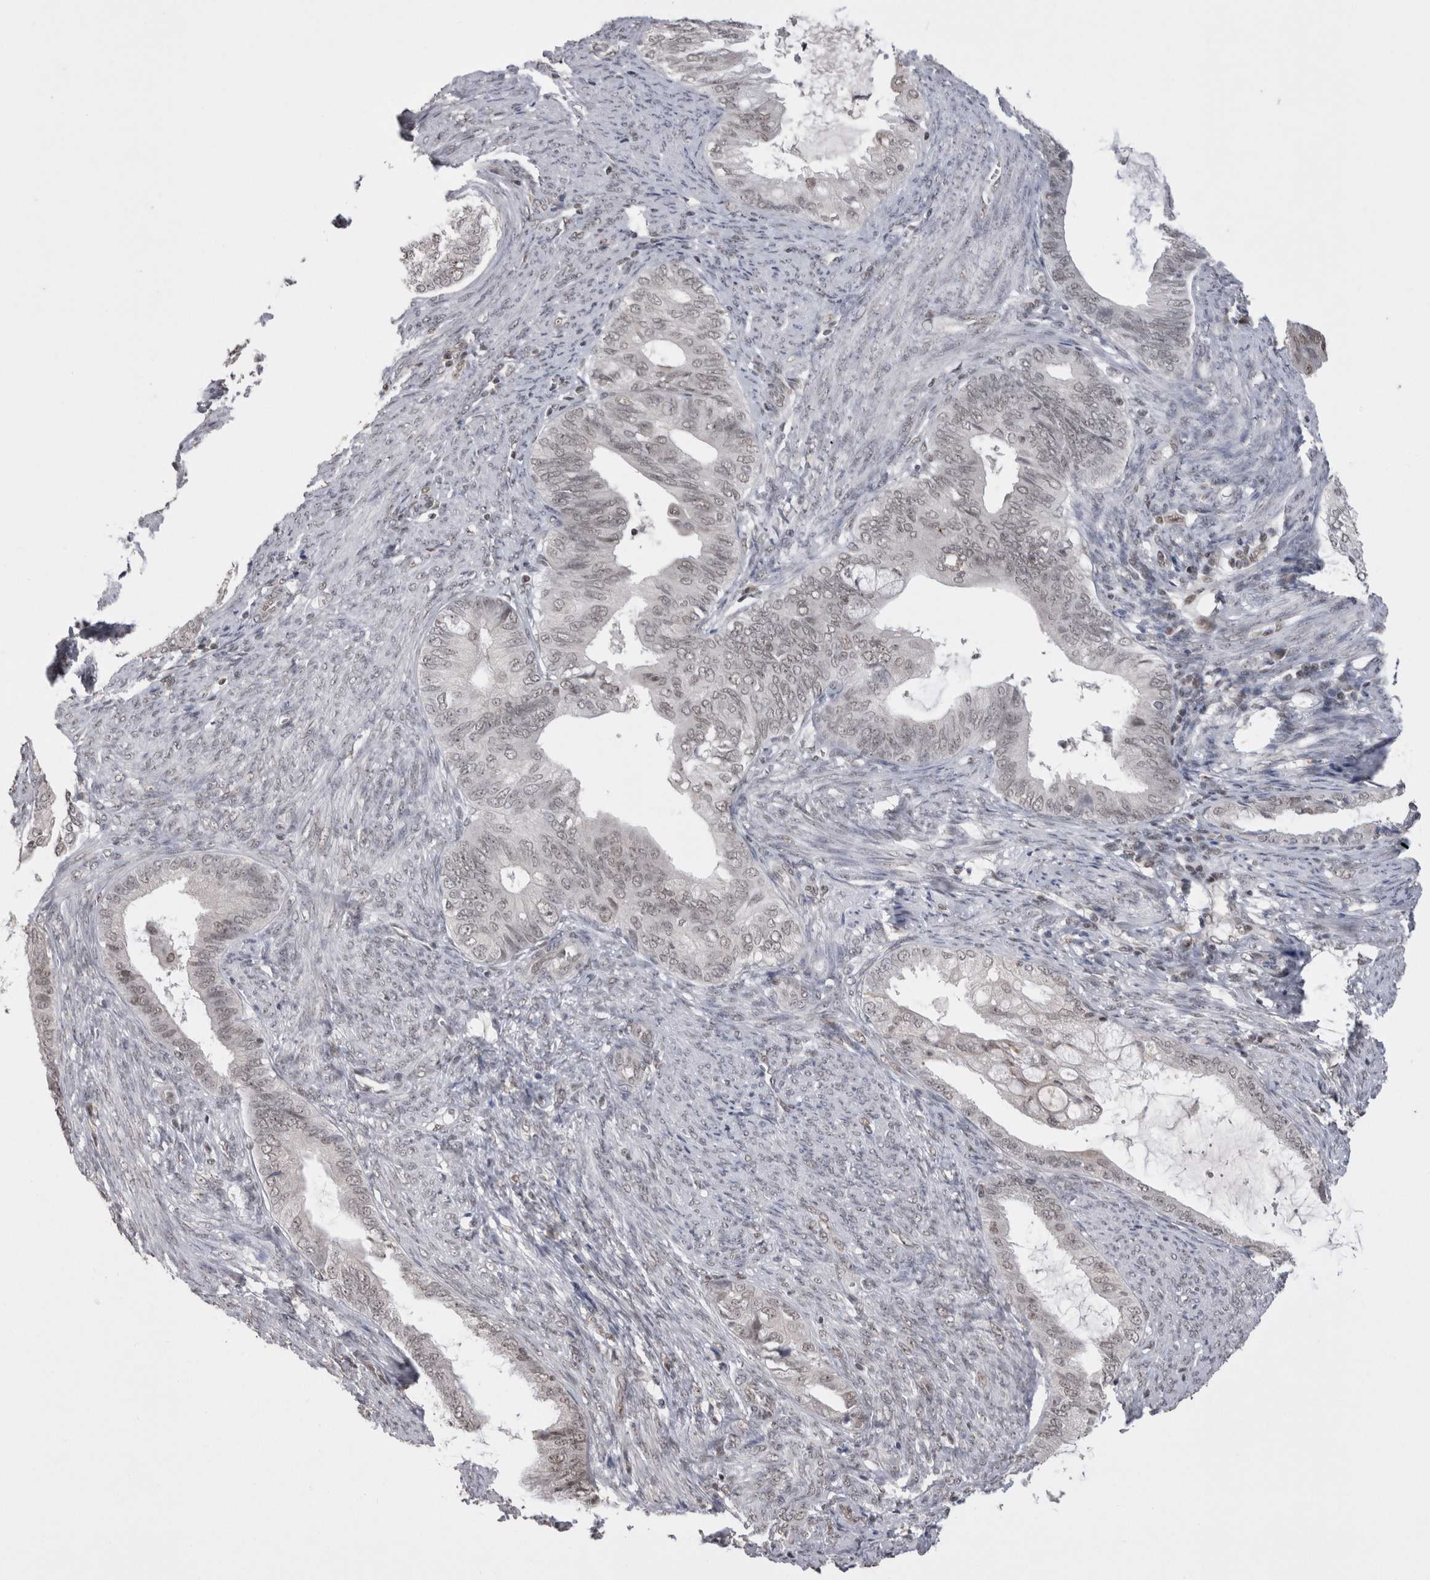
{"staining": {"intensity": "negative", "quantity": "none", "location": "none"}, "tissue": "endometrial cancer", "cell_type": "Tumor cells", "image_type": "cancer", "snomed": [{"axis": "morphology", "description": "Adenocarcinoma, NOS"}, {"axis": "topography", "description": "Endometrium"}], "caption": "IHC of human endometrial cancer reveals no staining in tumor cells.", "gene": "DAXX", "patient": {"sex": "female", "age": 86}}